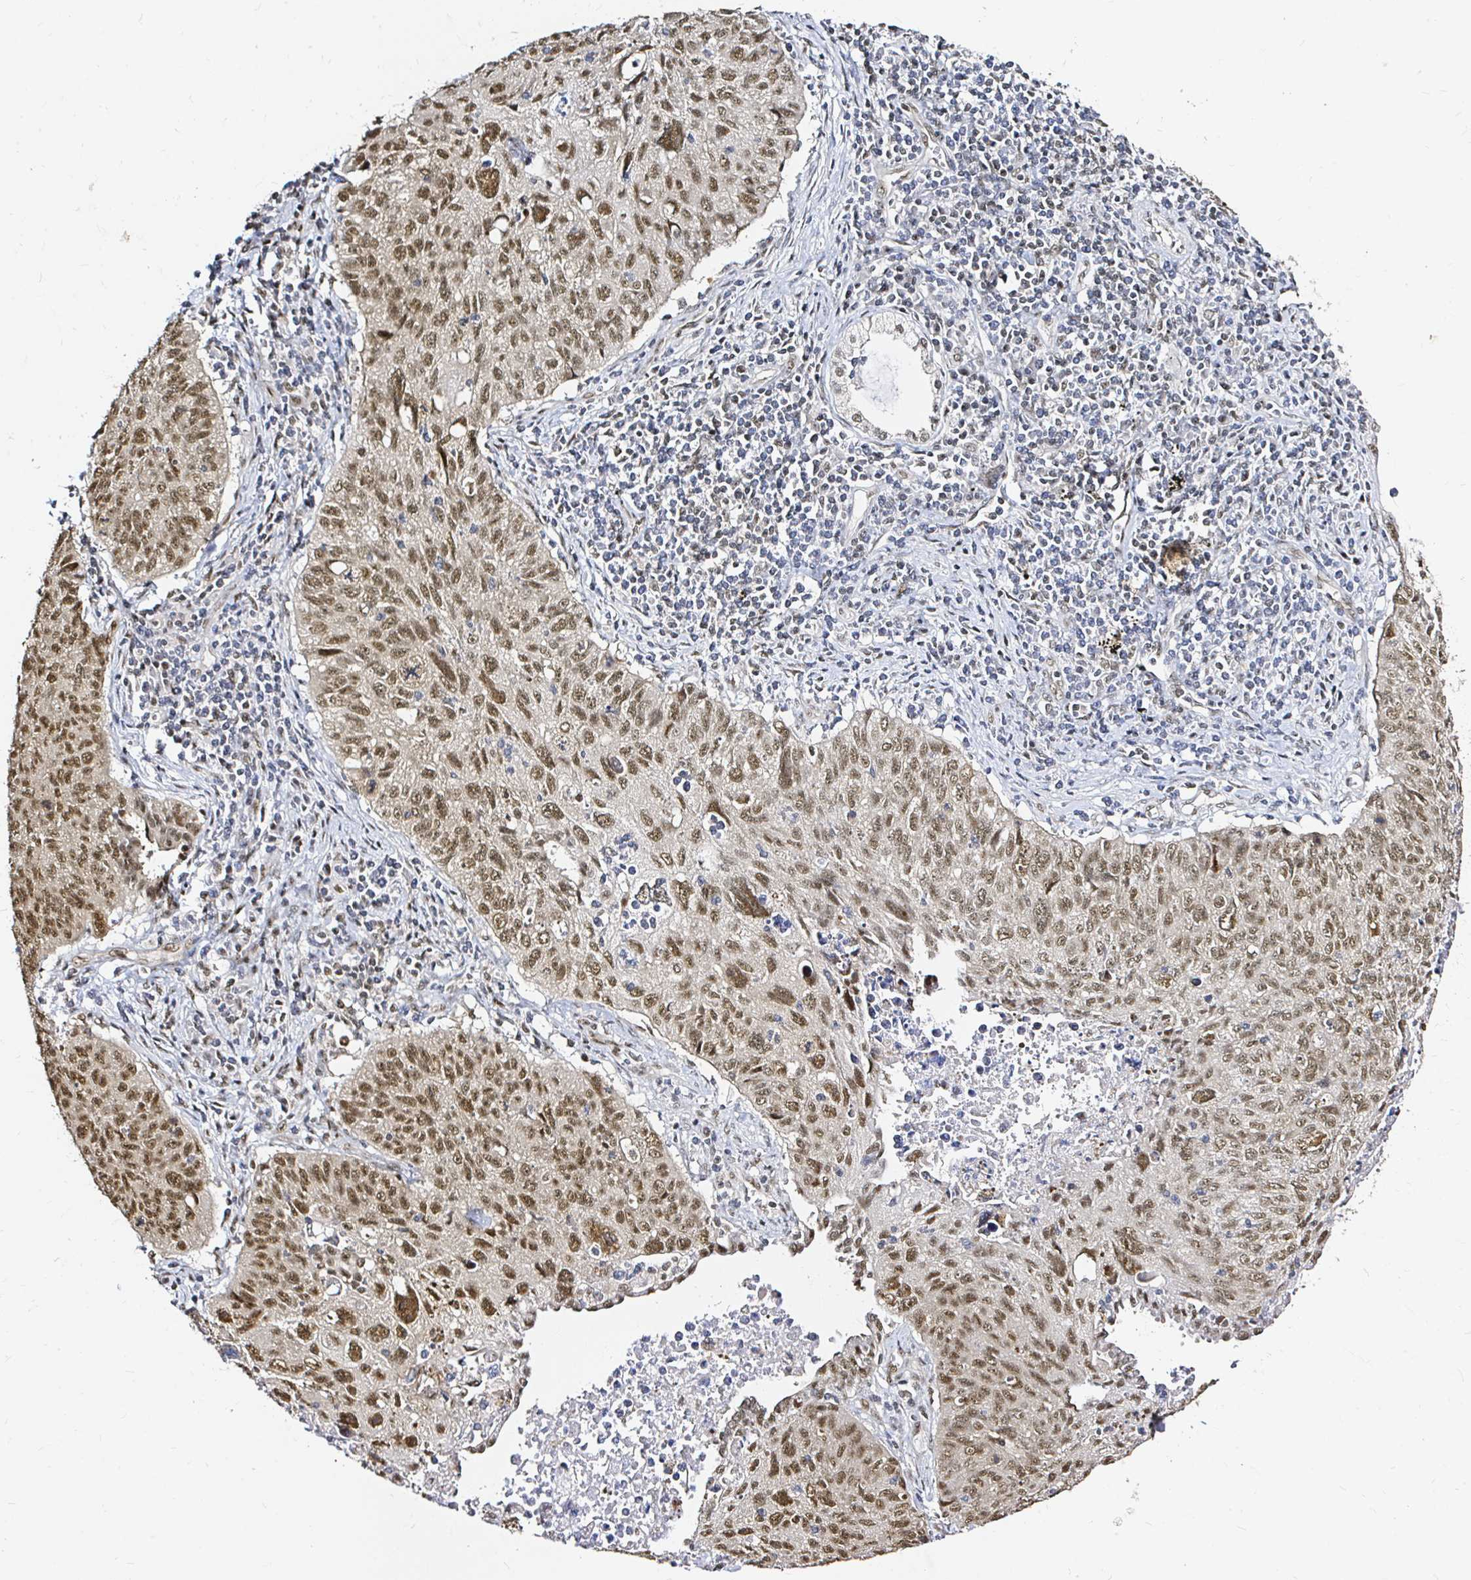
{"staining": {"intensity": "moderate", "quantity": ">75%", "location": "nuclear"}, "tissue": "lung cancer", "cell_type": "Tumor cells", "image_type": "cancer", "snomed": [{"axis": "morphology", "description": "Normal morphology"}, {"axis": "morphology", "description": "Aneuploidy"}, {"axis": "morphology", "description": "Squamous cell carcinoma, NOS"}, {"axis": "topography", "description": "Lymph node"}, {"axis": "topography", "description": "Lung"}], "caption": "About >75% of tumor cells in human lung cancer exhibit moderate nuclear protein staining as visualized by brown immunohistochemical staining.", "gene": "SNRPC", "patient": {"sex": "female", "age": 76}}